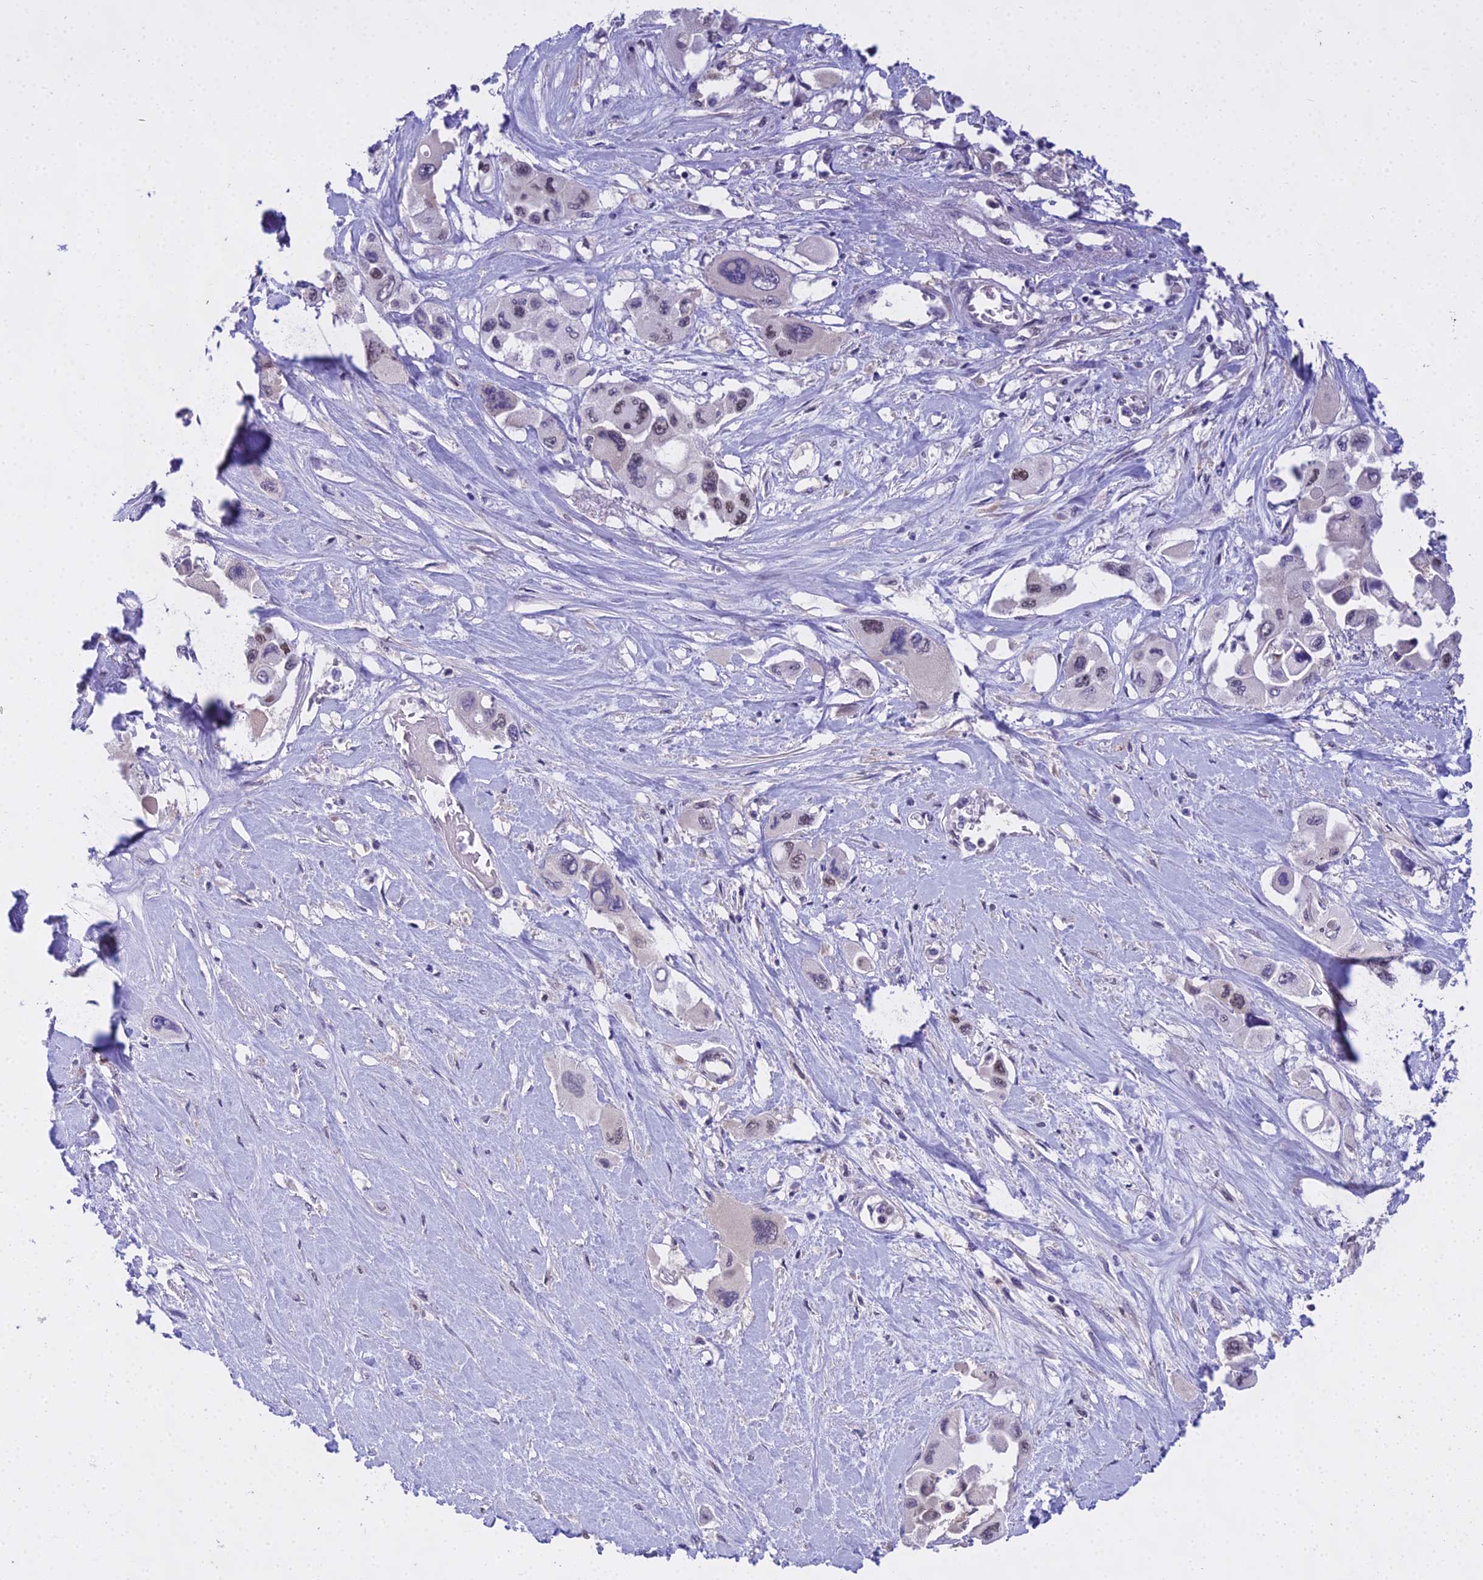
{"staining": {"intensity": "moderate", "quantity": "<25%", "location": "cytoplasmic/membranous"}, "tissue": "pancreatic cancer", "cell_type": "Tumor cells", "image_type": "cancer", "snomed": [{"axis": "morphology", "description": "Adenocarcinoma, NOS"}, {"axis": "topography", "description": "Pancreas"}], "caption": "Protein expression analysis of human pancreatic cancer reveals moderate cytoplasmic/membranous expression in approximately <25% of tumor cells.", "gene": "MAT2A", "patient": {"sex": "male", "age": 92}}